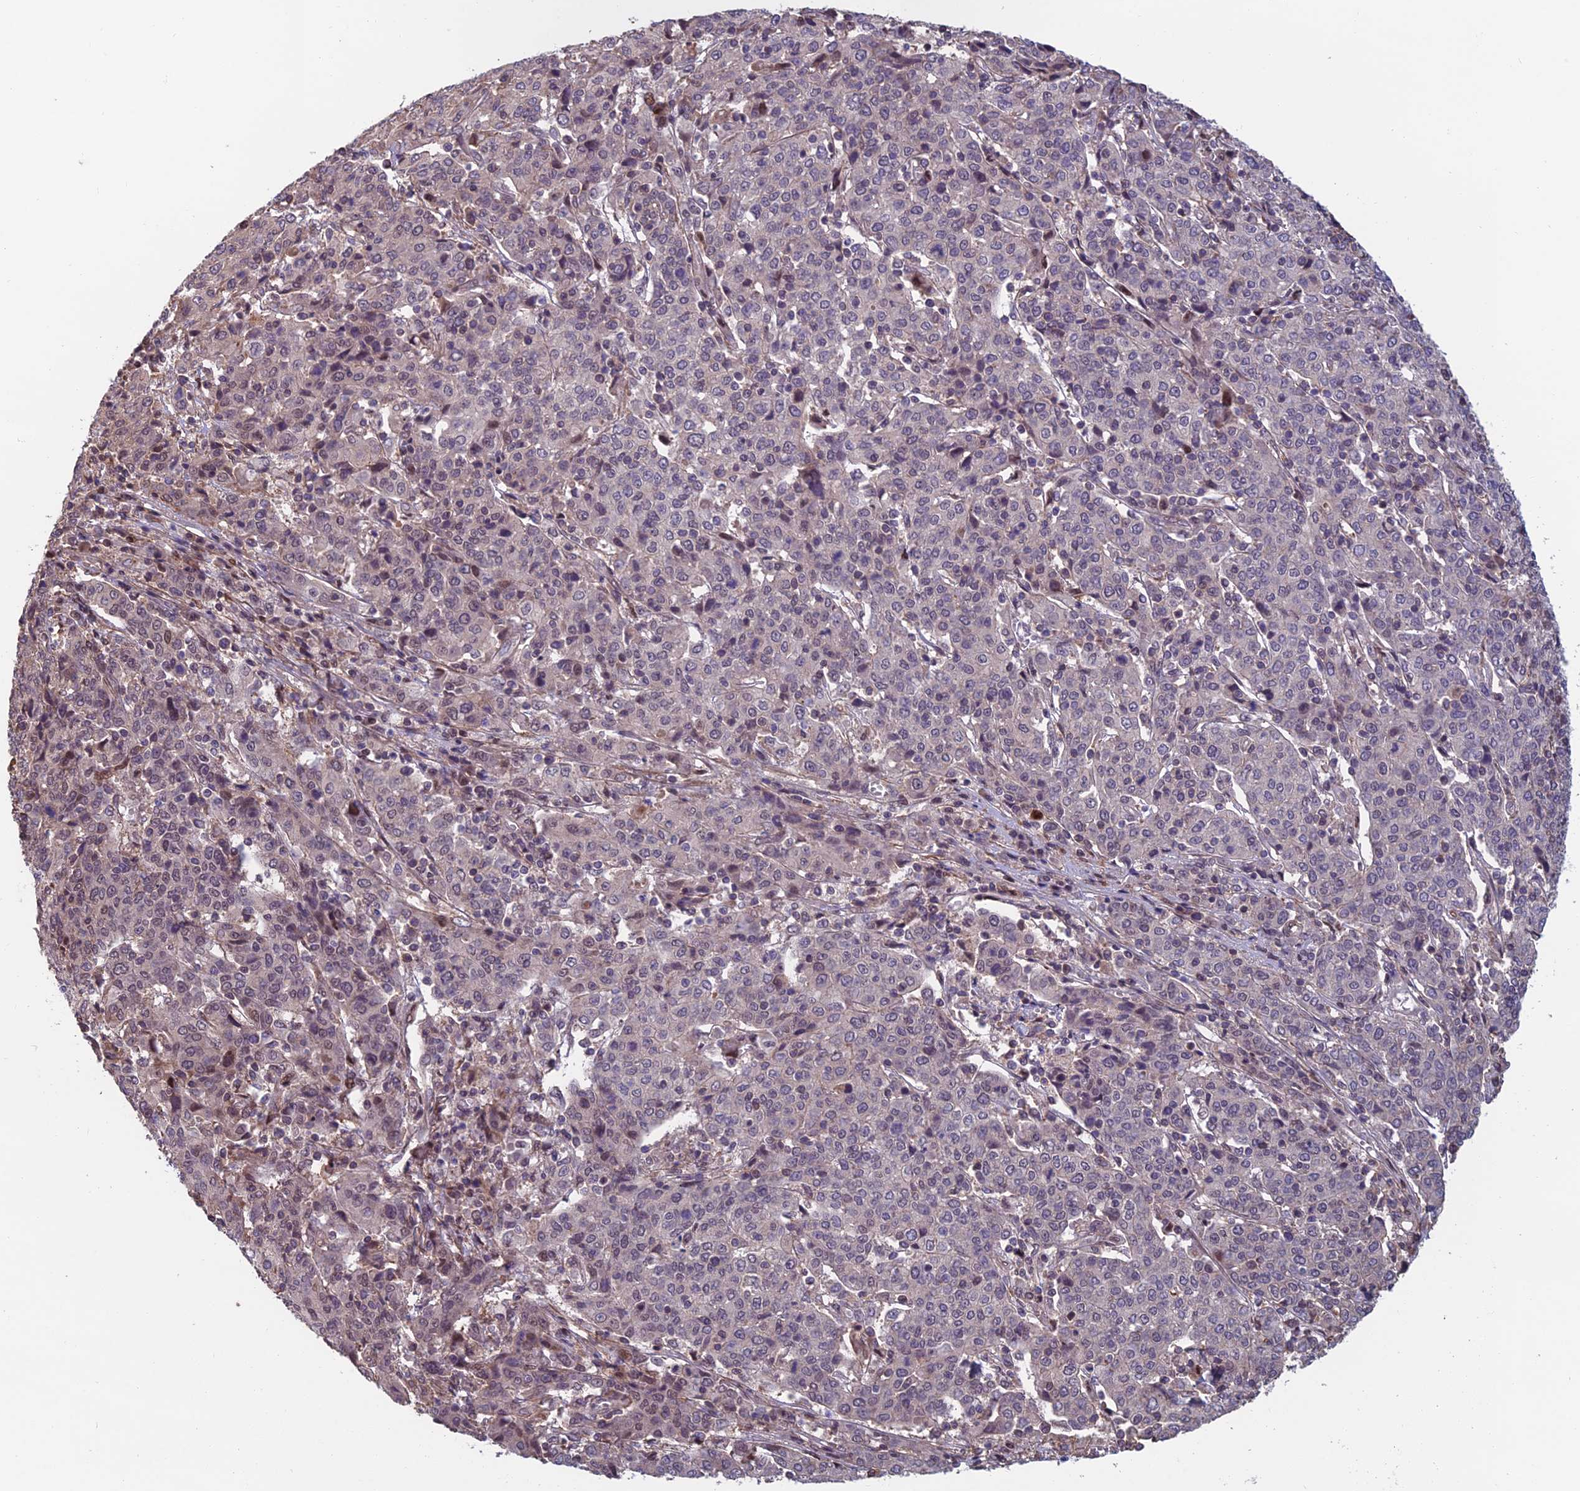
{"staining": {"intensity": "negative", "quantity": "none", "location": "none"}, "tissue": "cervical cancer", "cell_type": "Tumor cells", "image_type": "cancer", "snomed": [{"axis": "morphology", "description": "Squamous cell carcinoma, NOS"}, {"axis": "topography", "description": "Cervix"}], "caption": "Immunohistochemistry (IHC) of human cervical cancer shows no expression in tumor cells. Brightfield microscopy of immunohistochemistry stained with DAB (3,3'-diaminobenzidine) (brown) and hematoxylin (blue), captured at high magnification.", "gene": "CCDC183", "patient": {"sex": "female", "age": 67}}